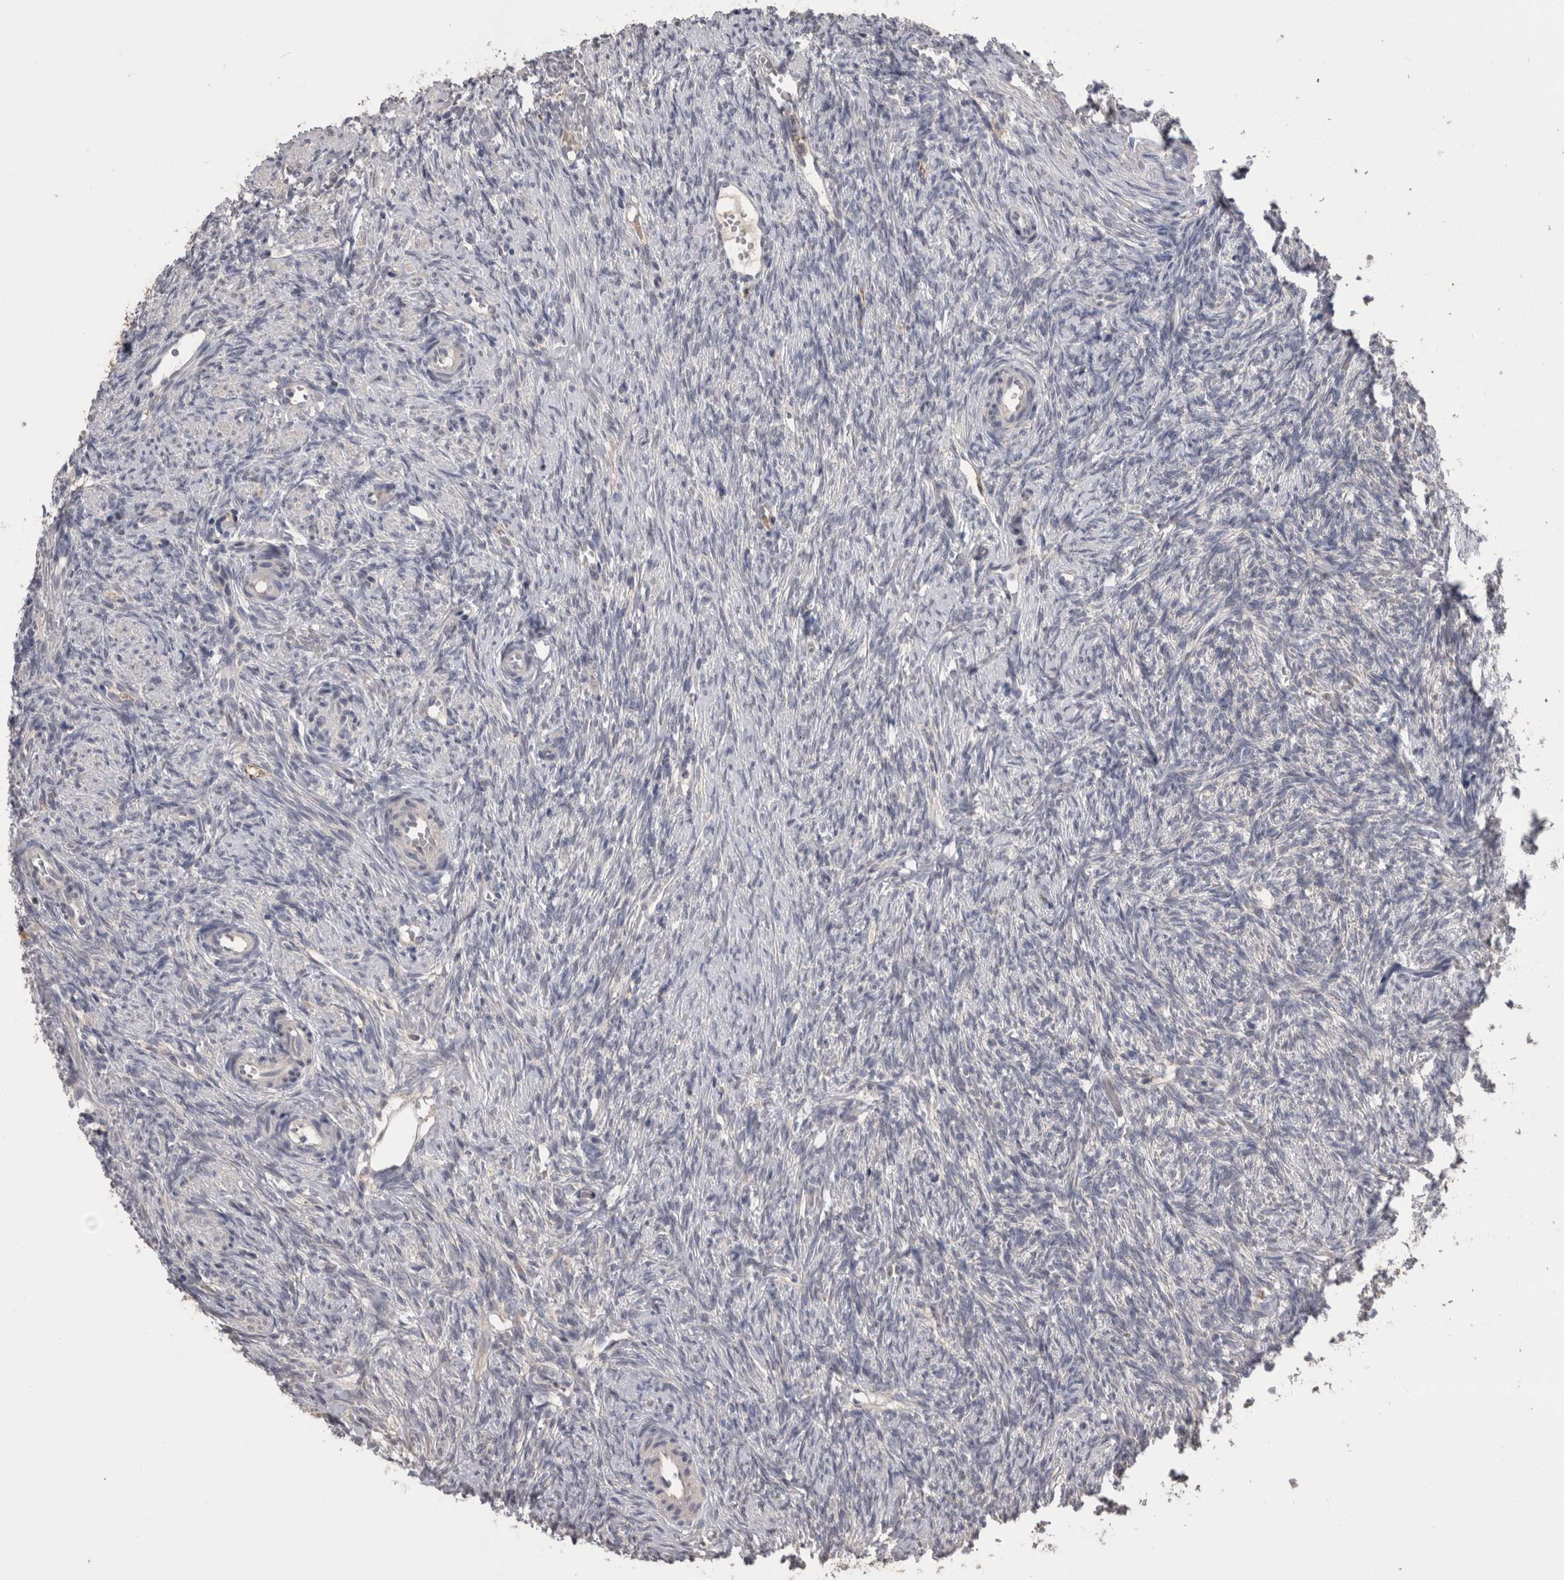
{"staining": {"intensity": "moderate", "quantity": ">75%", "location": "cytoplasmic/membranous"}, "tissue": "ovary", "cell_type": "Follicle cells", "image_type": "normal", "snomed": [{"axis": "morphology", "description": "Normal tissue, NOS"}, {"axis": "topography", "description": "Ovary"}], "caption": "A histopathology image of human ovary stained for a protein reveals moderate cytoplasmic/membranous brown staining in follicle cells. The staining was performed using DAB to visualize the protein expression in brown, while the nuclei were stained in blue with hematoxylin (Magnification: 20x).", "gene": "ANXA13", "patient": {"sex": "female", "age": 41}}